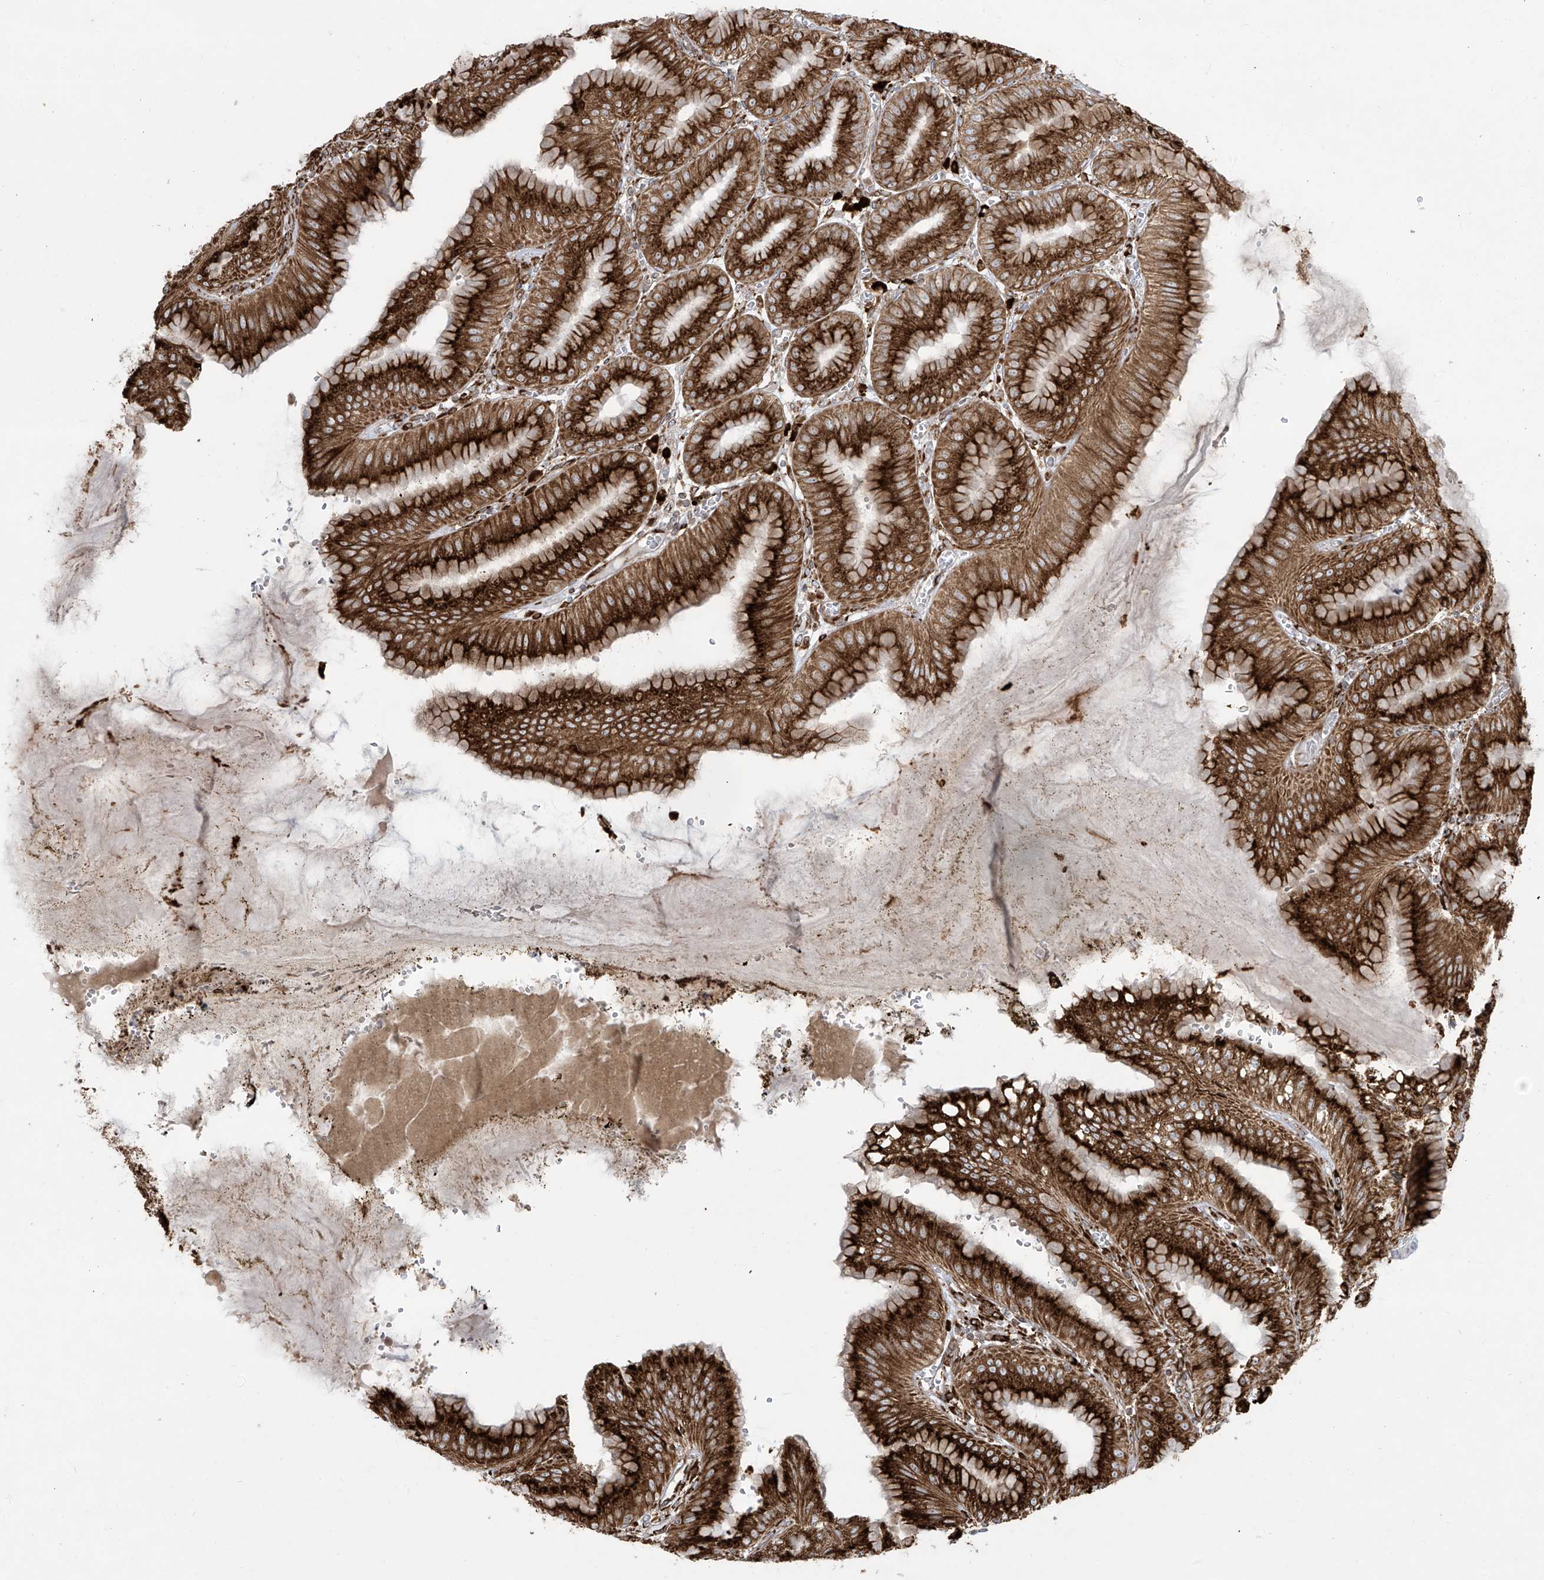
{"staining": {"intensity": "strong", "quantity": ">75%", "location": "cytoplasmic/membranous"}, "tissue": "stomach", "cell_type": "Glandular cells", "image_type": "normal", "snomed": [{"axis": "morphology", "description": "Normal tissue, NOS"}, {"axis": "topography", "description": "Stomach, lower"}], "caption": "Protein expression analysis of benign human stomach reveals strong cytoplasmic/membranous positivity in about >75% of glandular cells. (Brightfield microscopy of DAB IHC at high magnification).", "gene": "MX1", "patient": {"sex": "male", "age": 71}}